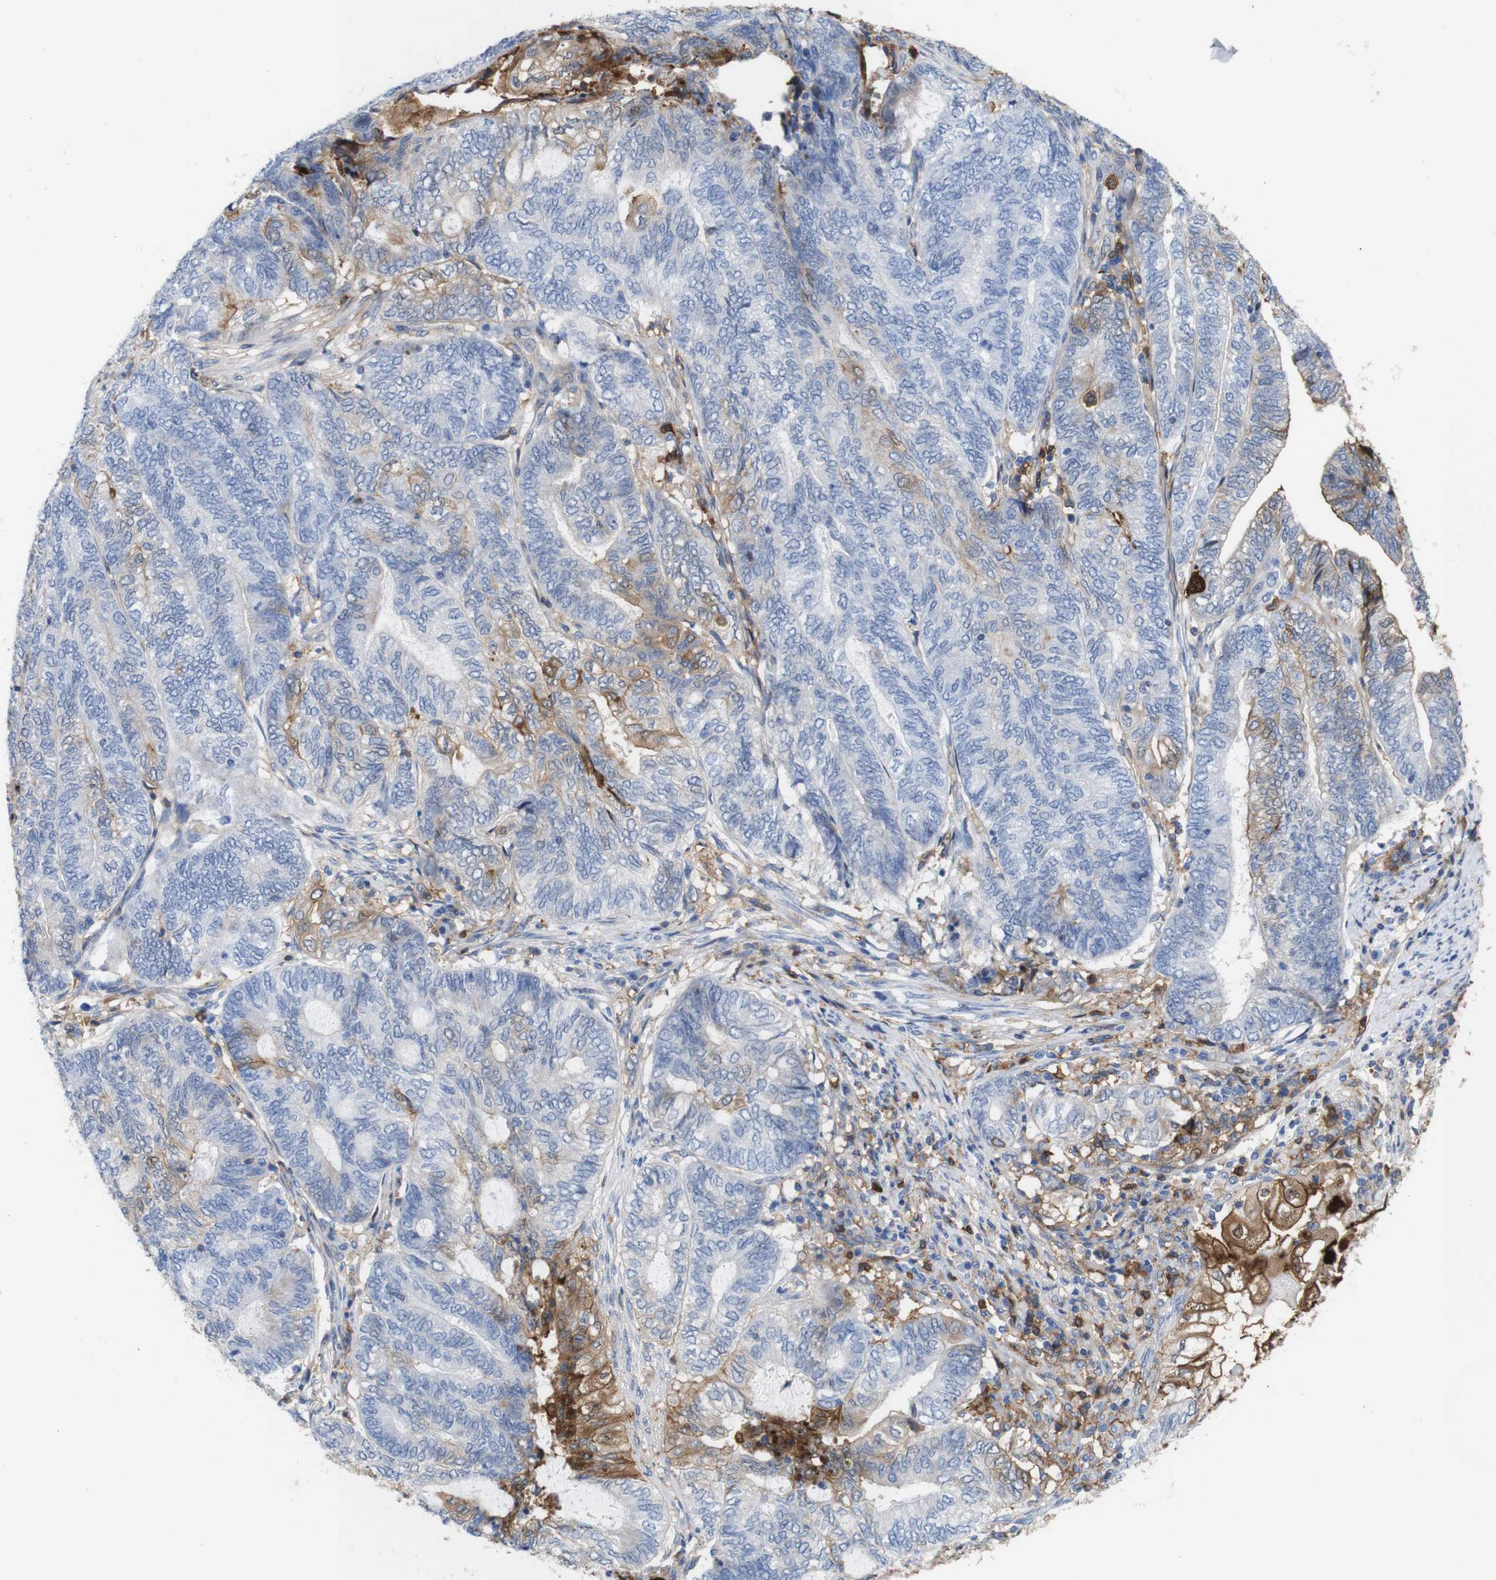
{"staining": {"intensity": "weak", "quantity": "<25%", "location": "cytoplasmic/membranous"}, "tissue": "endometrial cancer", "cell_type": "Tumor cells", "image_type": "cancer", "snomed": [{"axis": "morphology", "description": "Adenocarcinoma, NOS"}, {"axis": "topography", "description": "Uterus"}, {"axis": "topography", "description": "Endometrium"}], "caption": "A high-resolution micrograph shows IHC staining of adenocarcinoma (endometrial), which shows no significant staining in tumor cells.", "gene": "ANXA1", "patient": {"sex": "female", "age": 70}}